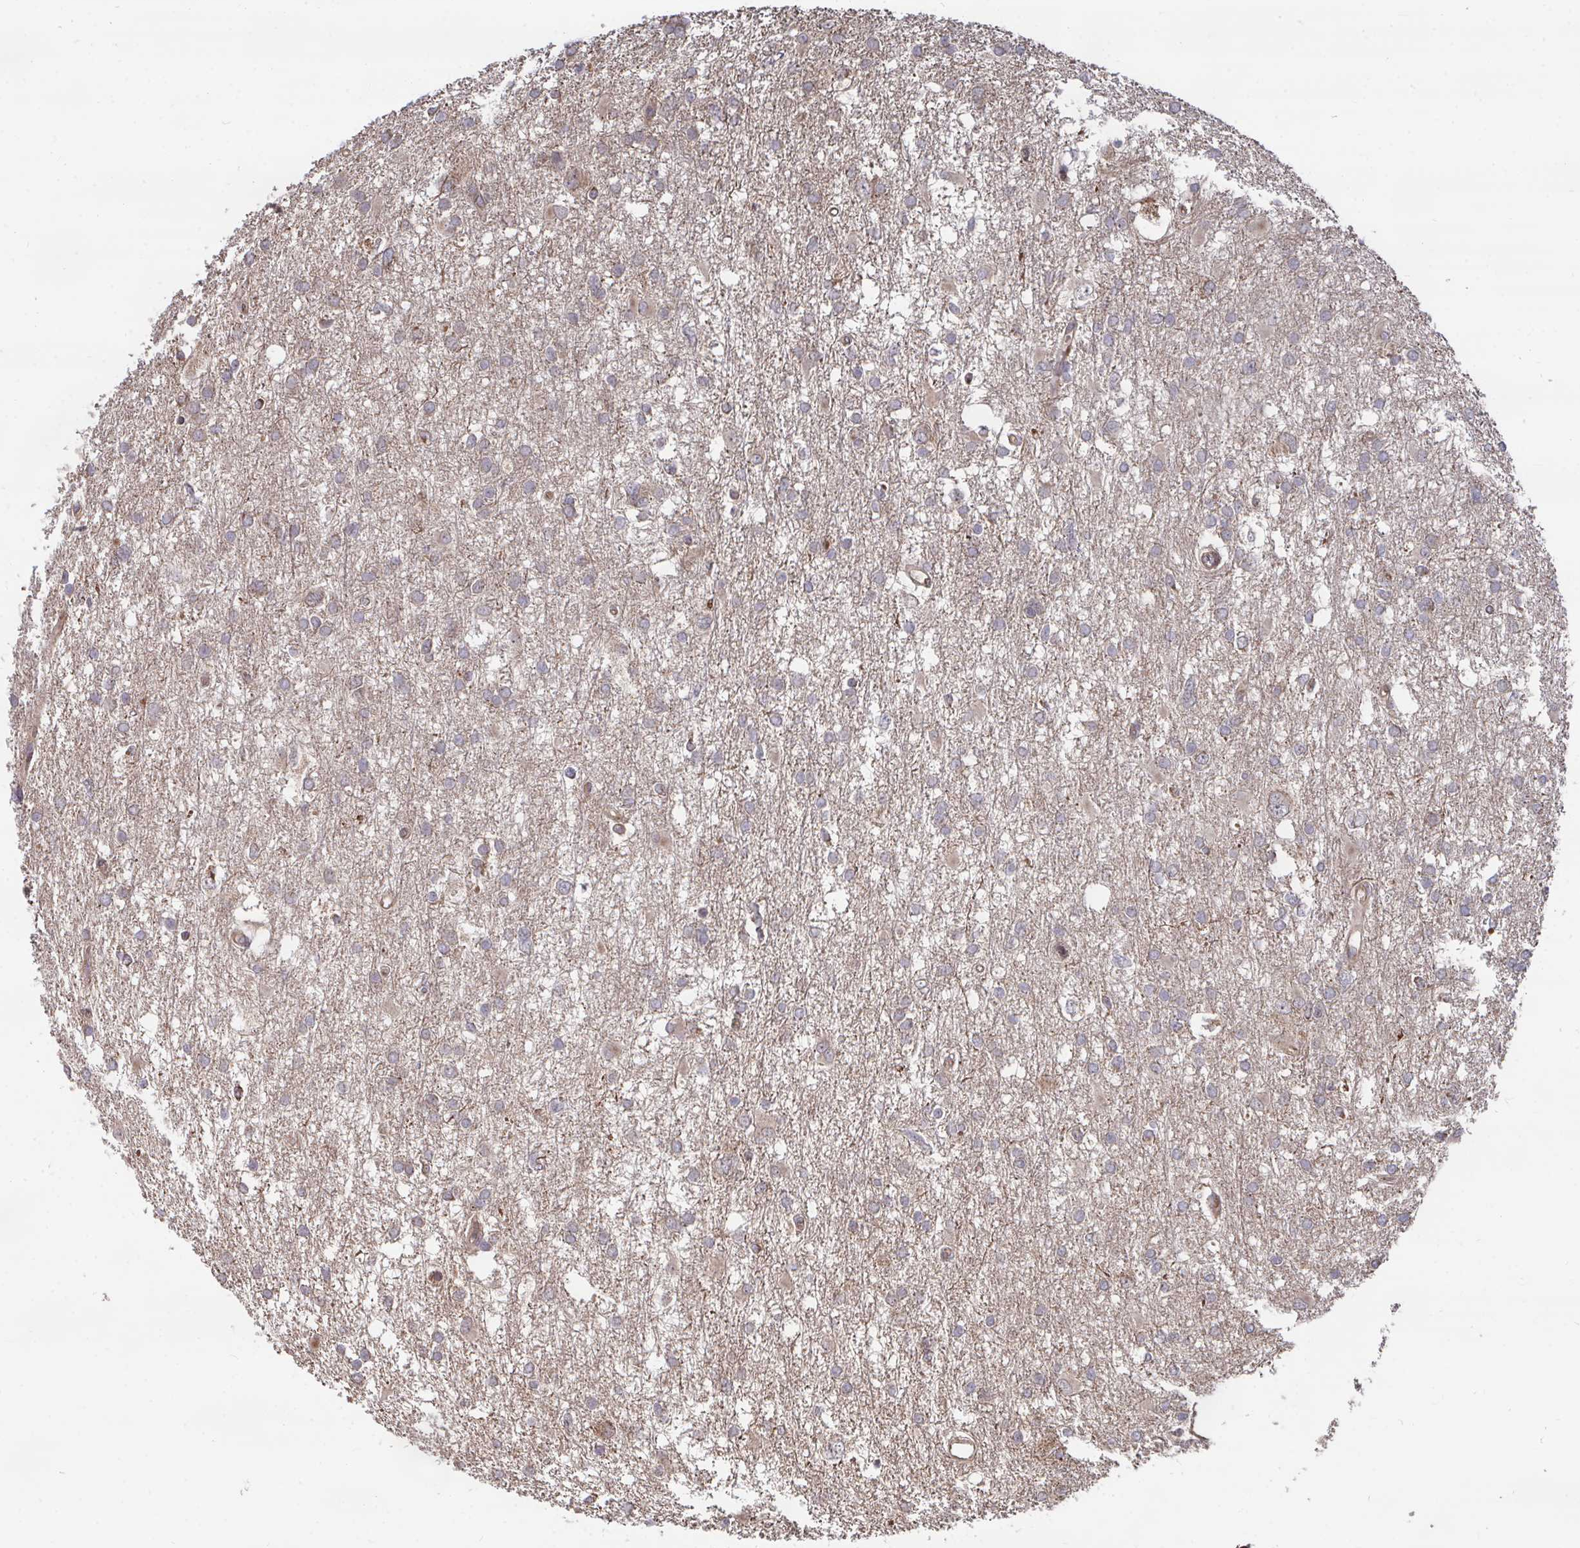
{"staining": {"intensity": "weak", "quantity": "<25%", "location": "cytoplasmic/membranous"}, "tissue": "glioma", "cell_type": "Tumor cells", "image_type": "cancer", "snomed": [{"axis": "morphology", "description": "Glioma, malignant, High grade"}, {"axis": "topography", "description": "Brain"}], "caption": "Tumor cells show no significant expression in malignant glioma (high-grade).", "gene": "FAM89A", "patient": {"sex": "male", "age": 61}}